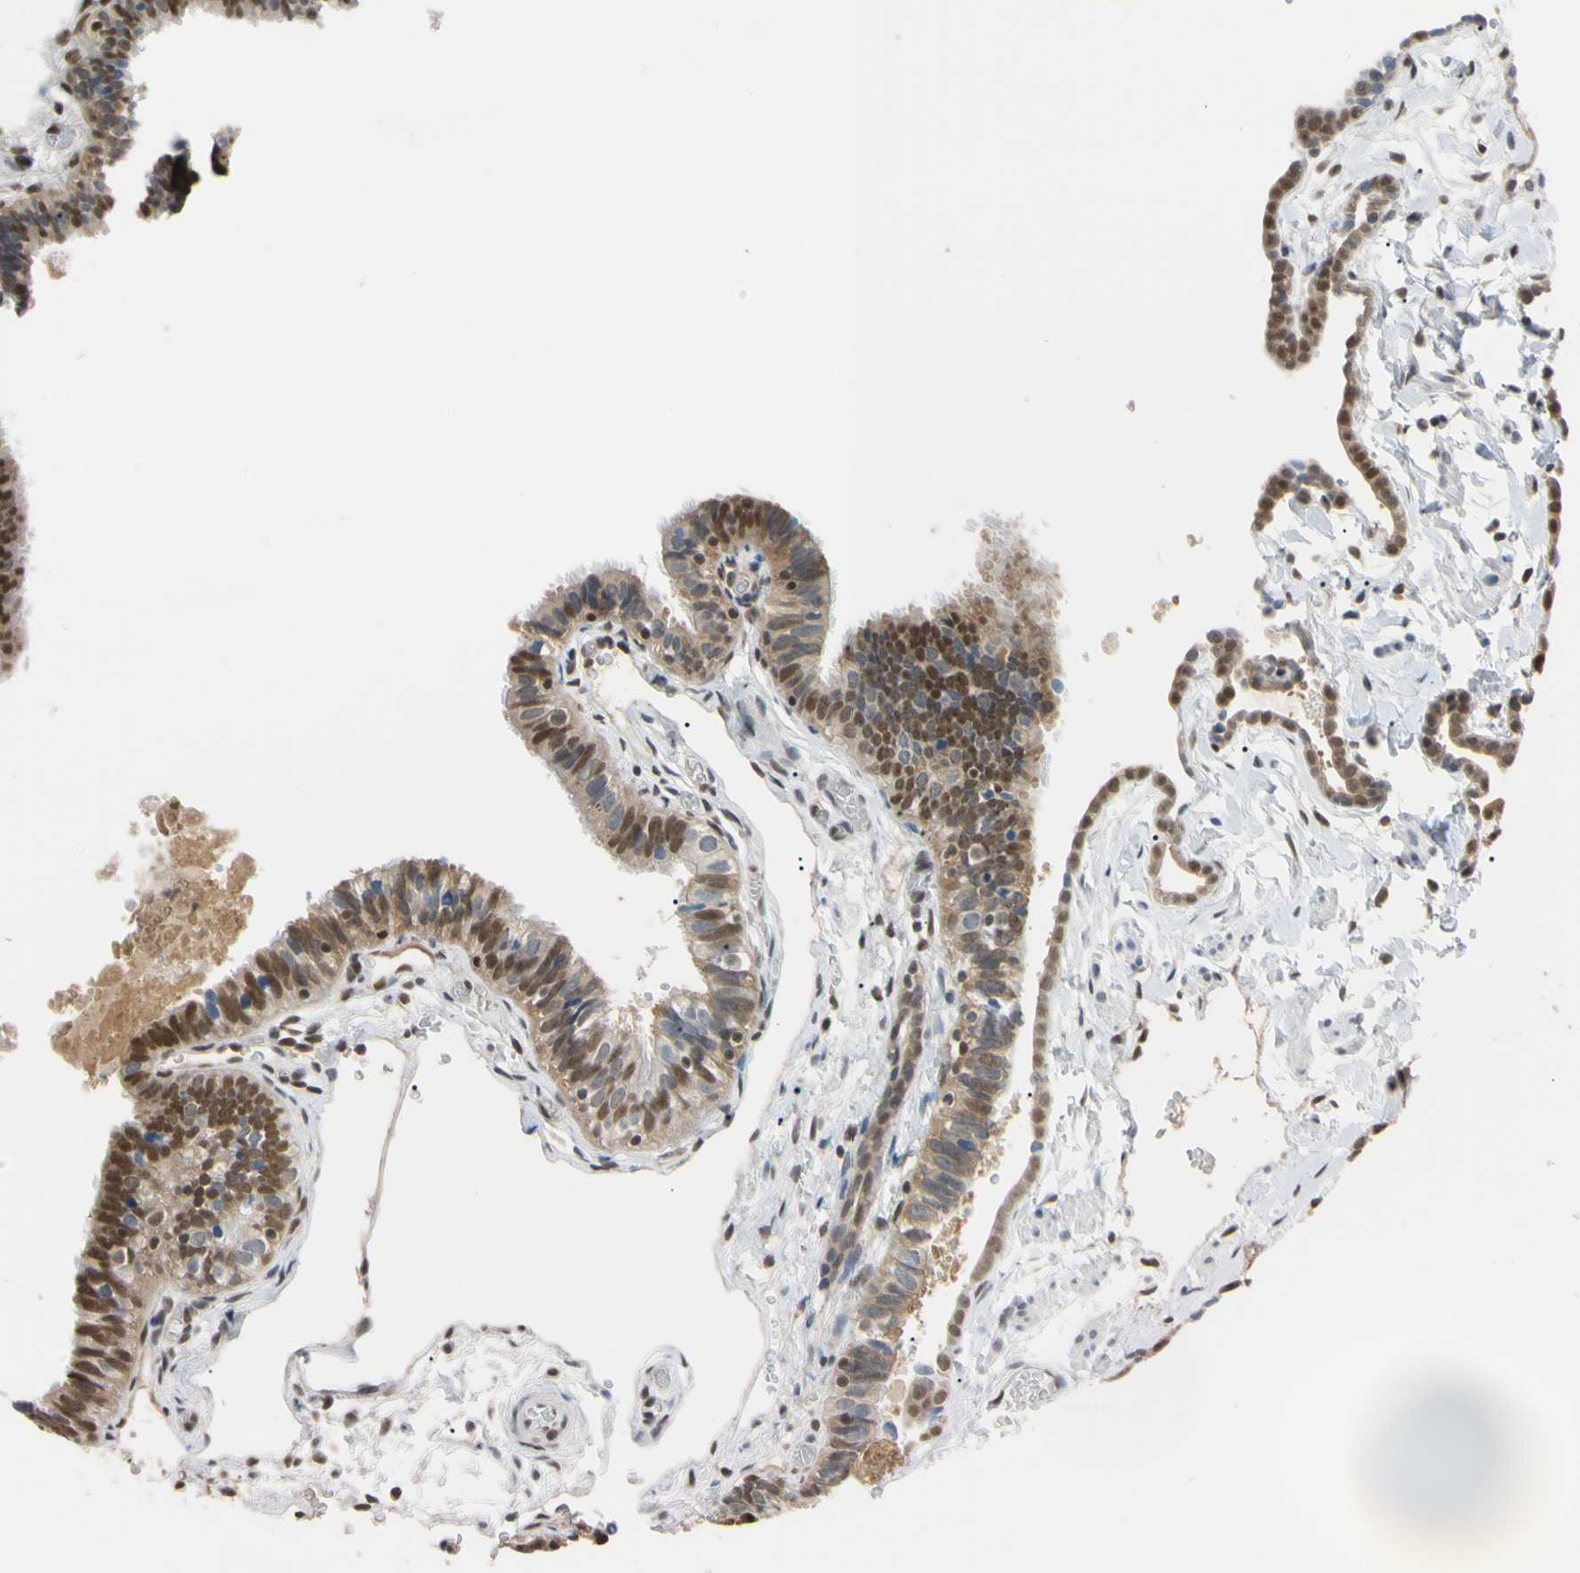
{"staining": {"intensity": "moderate", "quantity": "25%-75%", "location": "nuclear"}, "tissue": "fallopian tube", "cell_type": "Glandular cells", "image_type": "normal", "snomed": [{"axis": "morphology", "description": "Normal tissue, NOS"}, {"axis": "topography", "description": "Fallopian tube"}], "caption": "Fallopian tube was stained to show a protein in brown. There is medium levels of moderate nuclear expression in approximately 25%-75% of glandular cells. Using DAB (brown) and hematoxylin (blue) stains, captured at high magnification using brightfield microscopy.", "gene": "UBE2I", "patient": {"sex": "female", "age": 46}}